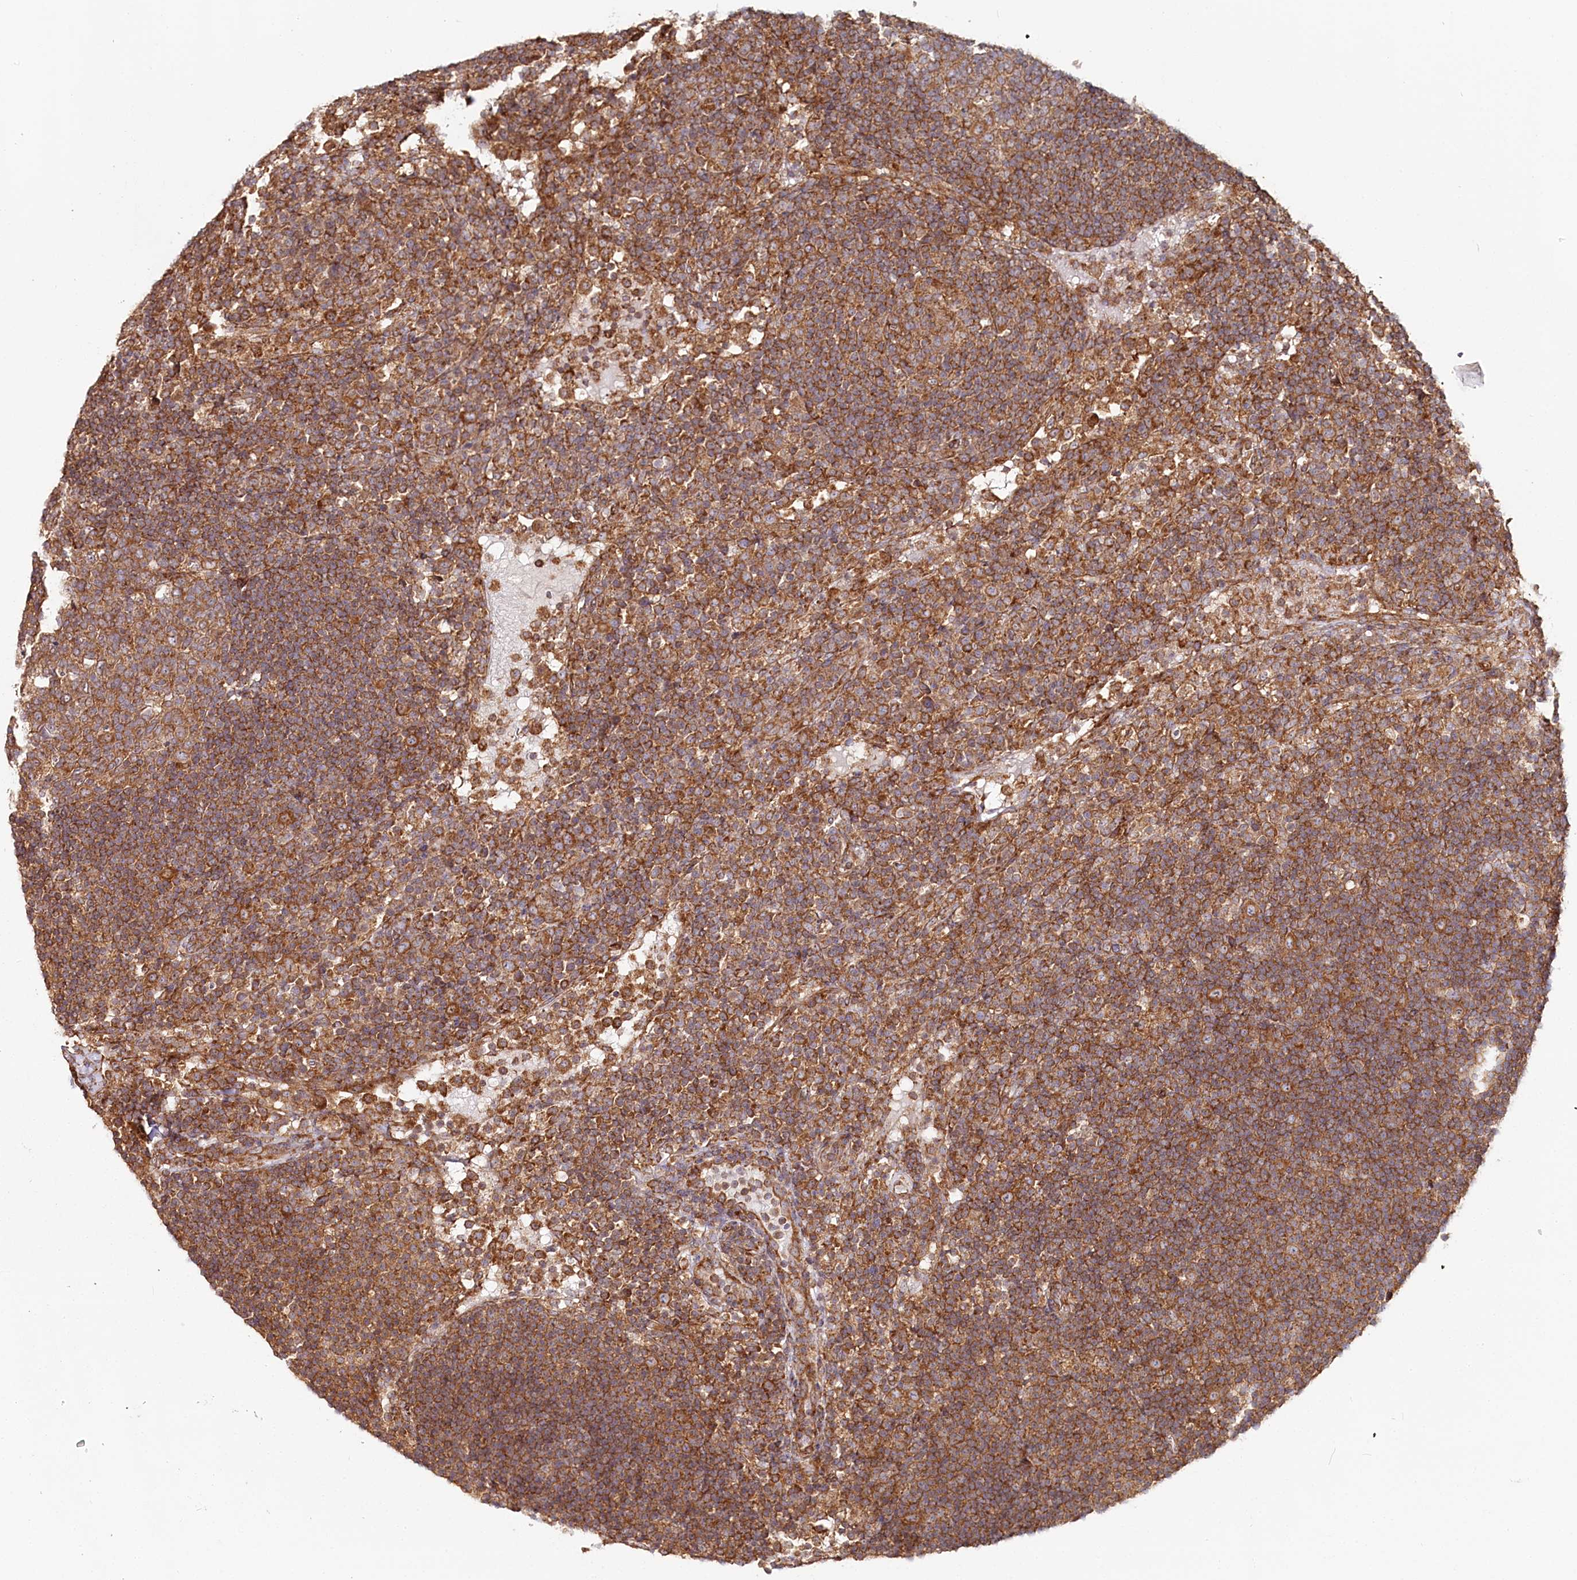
{"staining": {"intensity": "moderate", "quantity": ">75%", "location": "cytoplasmic/membranous"}, "tissue": "lymph node", "cell_type": "Germinal center cells", "image_type": "normal", "snomed": [{"axis": "morphology", "description": "Normal tissue, NOS"}, {"axis": "topography", "description": "Lymph node"}], "caption": "DAB (3,3'-diaminobenzidine) immunohistochemical staining of normal human lymph node reveals moderate cytoplasmic/membranous protein expression in approximately >75% of germinal center cells.", "gene": "OTUD4", "patient": {"sex": "female", "age": 53}}